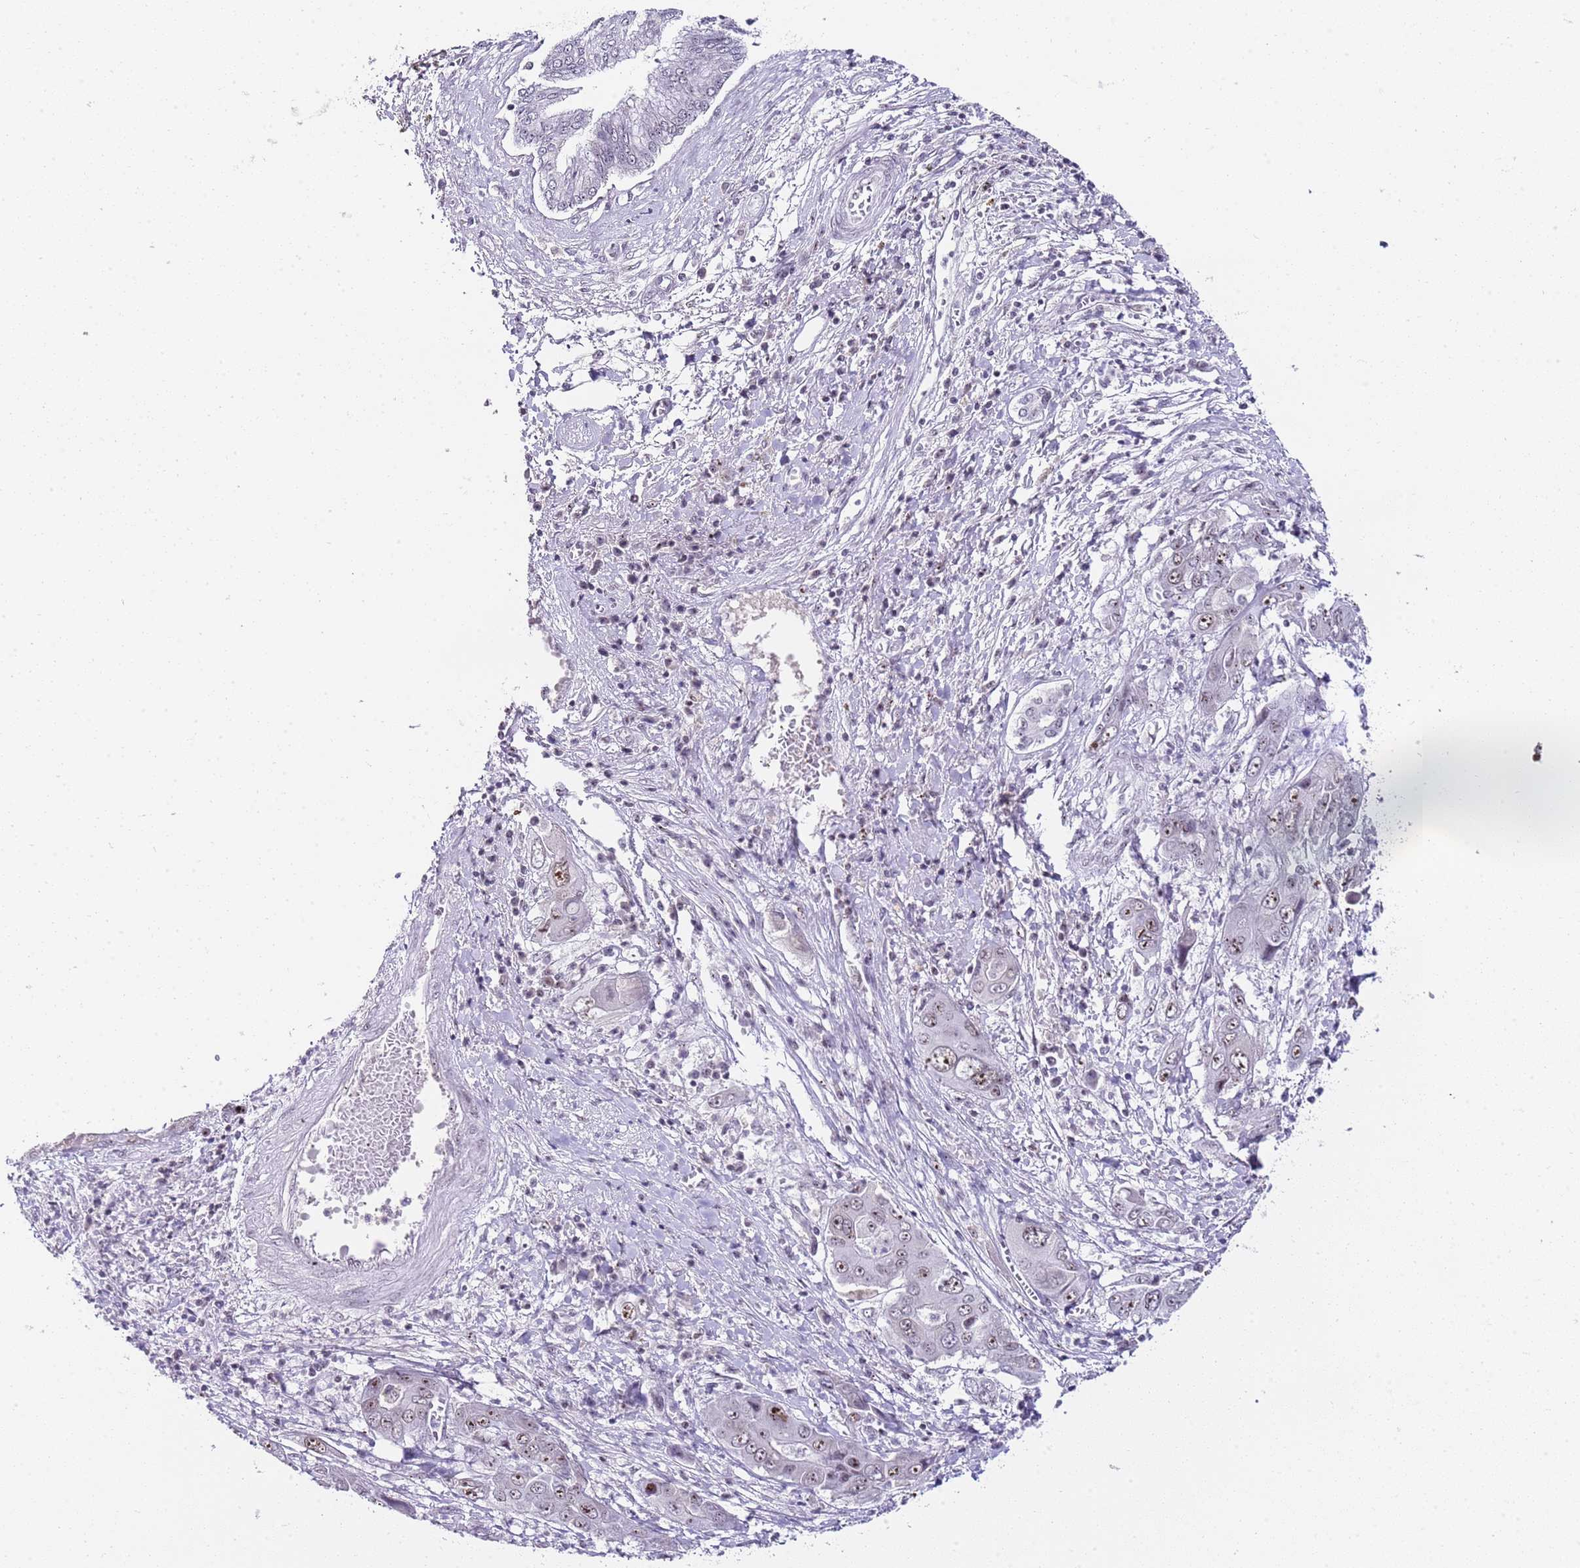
{"staining": {"intensity": "moderate", "quantity": ">75%", "location": "nuclear"}, "tissue": "liver cancer", "cell_type": "Tumor cells", "image_type": "cancer", "snomed": [{"axis": "morphology", "description": "Cholangiocarcinoma"}, {"axis": "topography", "description": "Liver"}], "caption": "A high-resolution histopathology image shows IHC staining of liver cancer, which shows moderate nuclear positivity in approximately >75% of tumor cells. (brown staining indicates protein expression, while blue staining denotes nuclei).", "gene": "NOP56", "patient": {"sex": "male", "age": 67}}